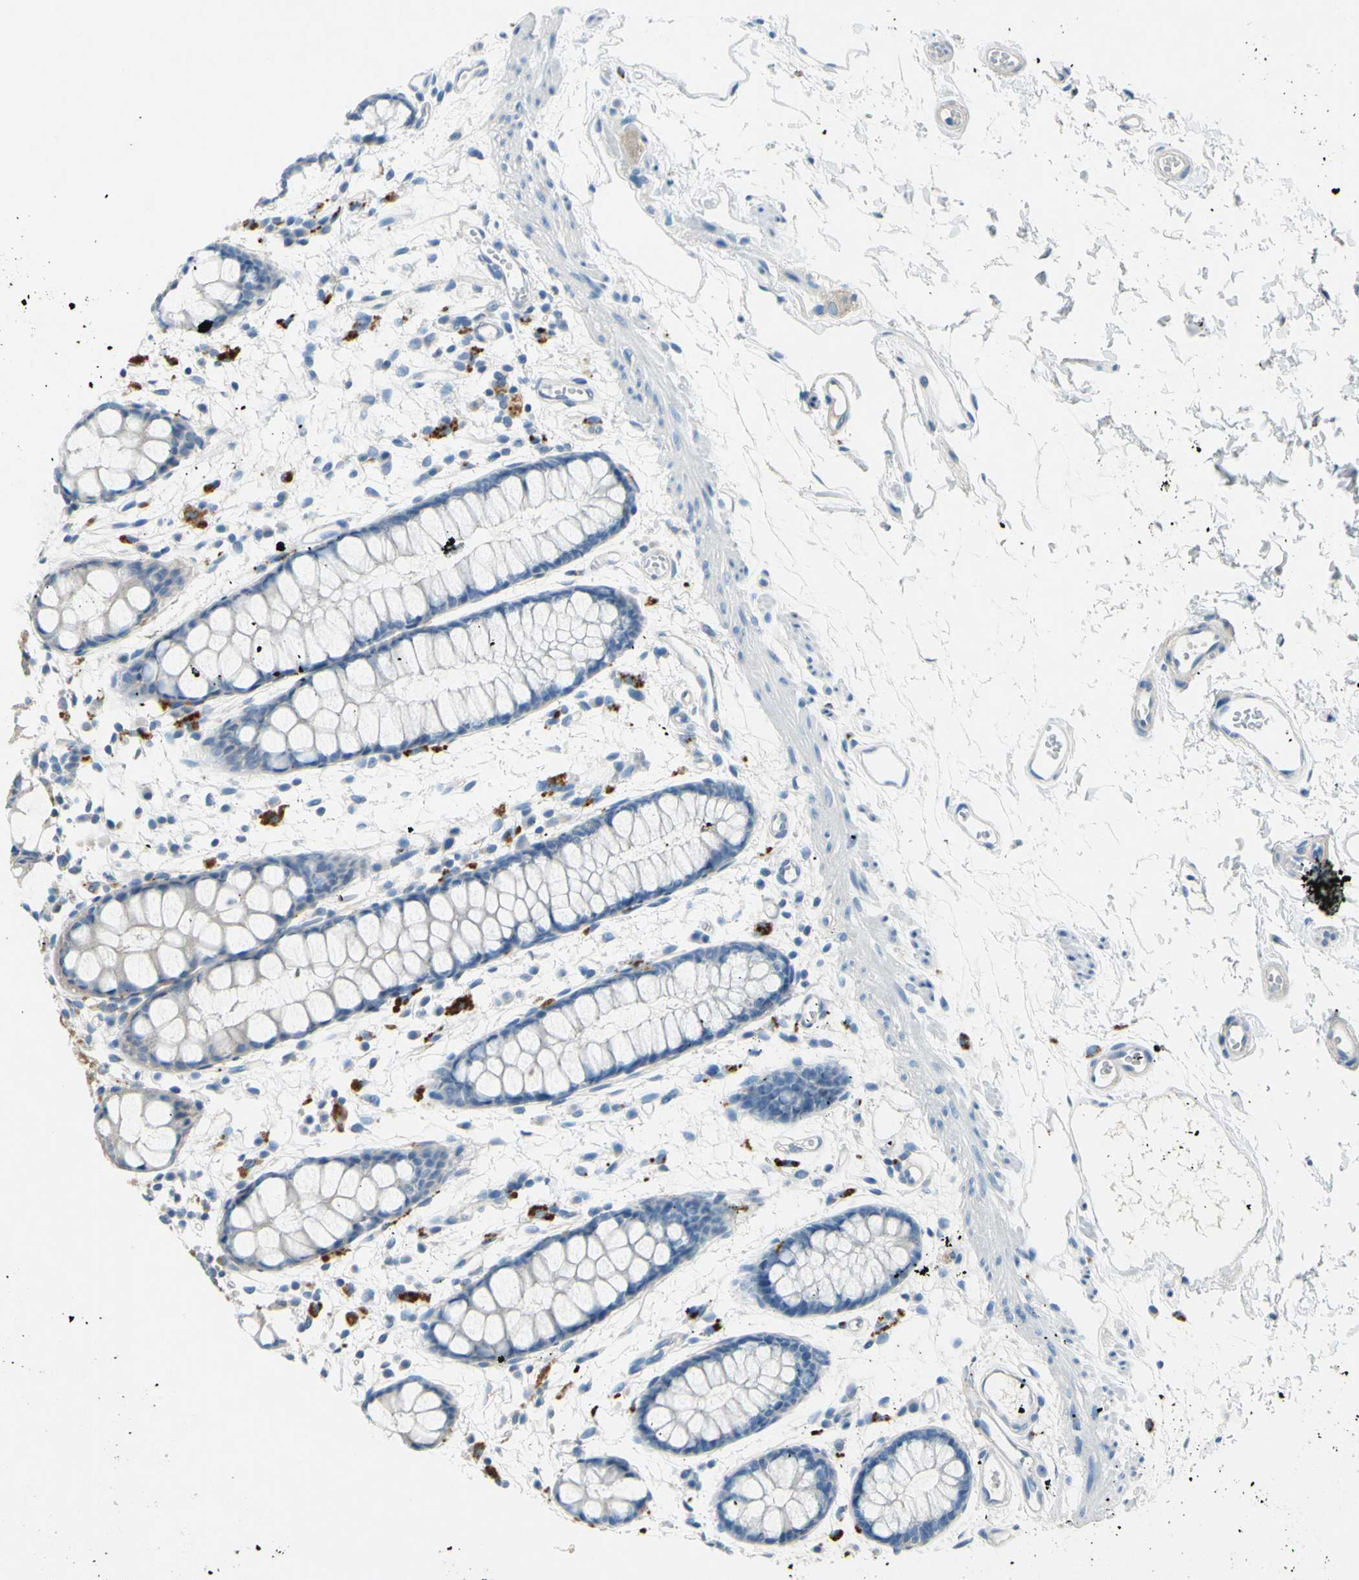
{"staining": {"intensity": "weak", "quantity": "25%-75%", "location": "cytoplasmic/membranous"}, "tissue": "rectum", "cell_type": "Glandular cells", "image_type": "normal", "snomed": [{"axis": "morphology", "description": "Normal tissue, NOS"}, {"axis": "topography", "description": "Rectum"}], "caption": "The immunohistochemical stain shows weak cytoplasmic/membranous positivity in glandular cells of benign rectum. Nuclei are stained in blue.", "gene": "CDH10", "patient": {"sex": "female", "age": 66}}